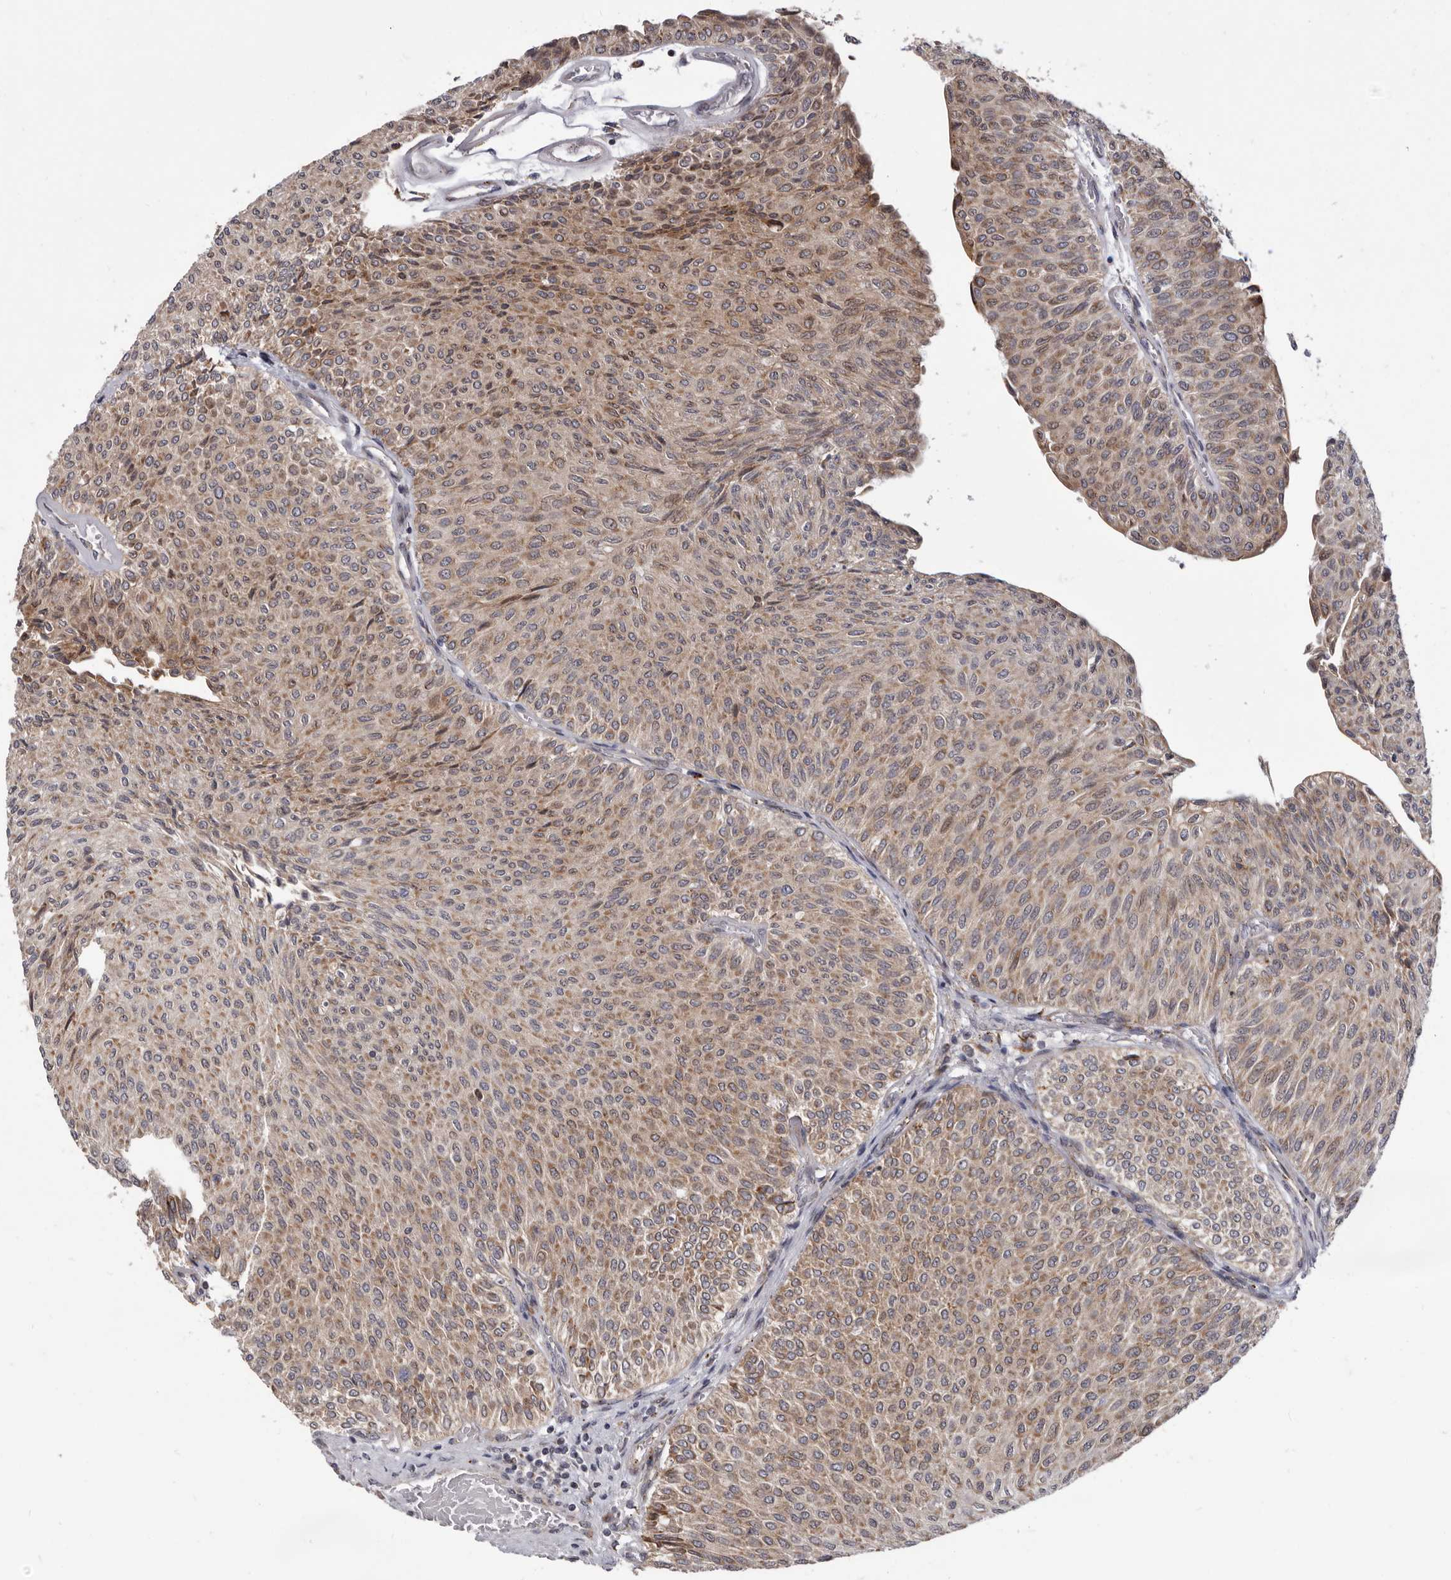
{"staining": {"intensity": "weak", "quantity": ">75%", "location": "cytoplasmic/membranous"}, "tissue": "urothelial cancer", "cell_type": "Tumor cells", "image_type": "cancer", "snomed": [{"axis": "morphology", "description": "Urothelial carcinoma, Low grade"}, {"axis": "topography", "description": "Urinary bladder"}], "caption": "A brown stain shows weak cytoplasmic/membranous staining of a protein in human urothelial cancer tumor cells.", "gene": "TOR3A", "patient": {"sex": "male", "age": 78}}